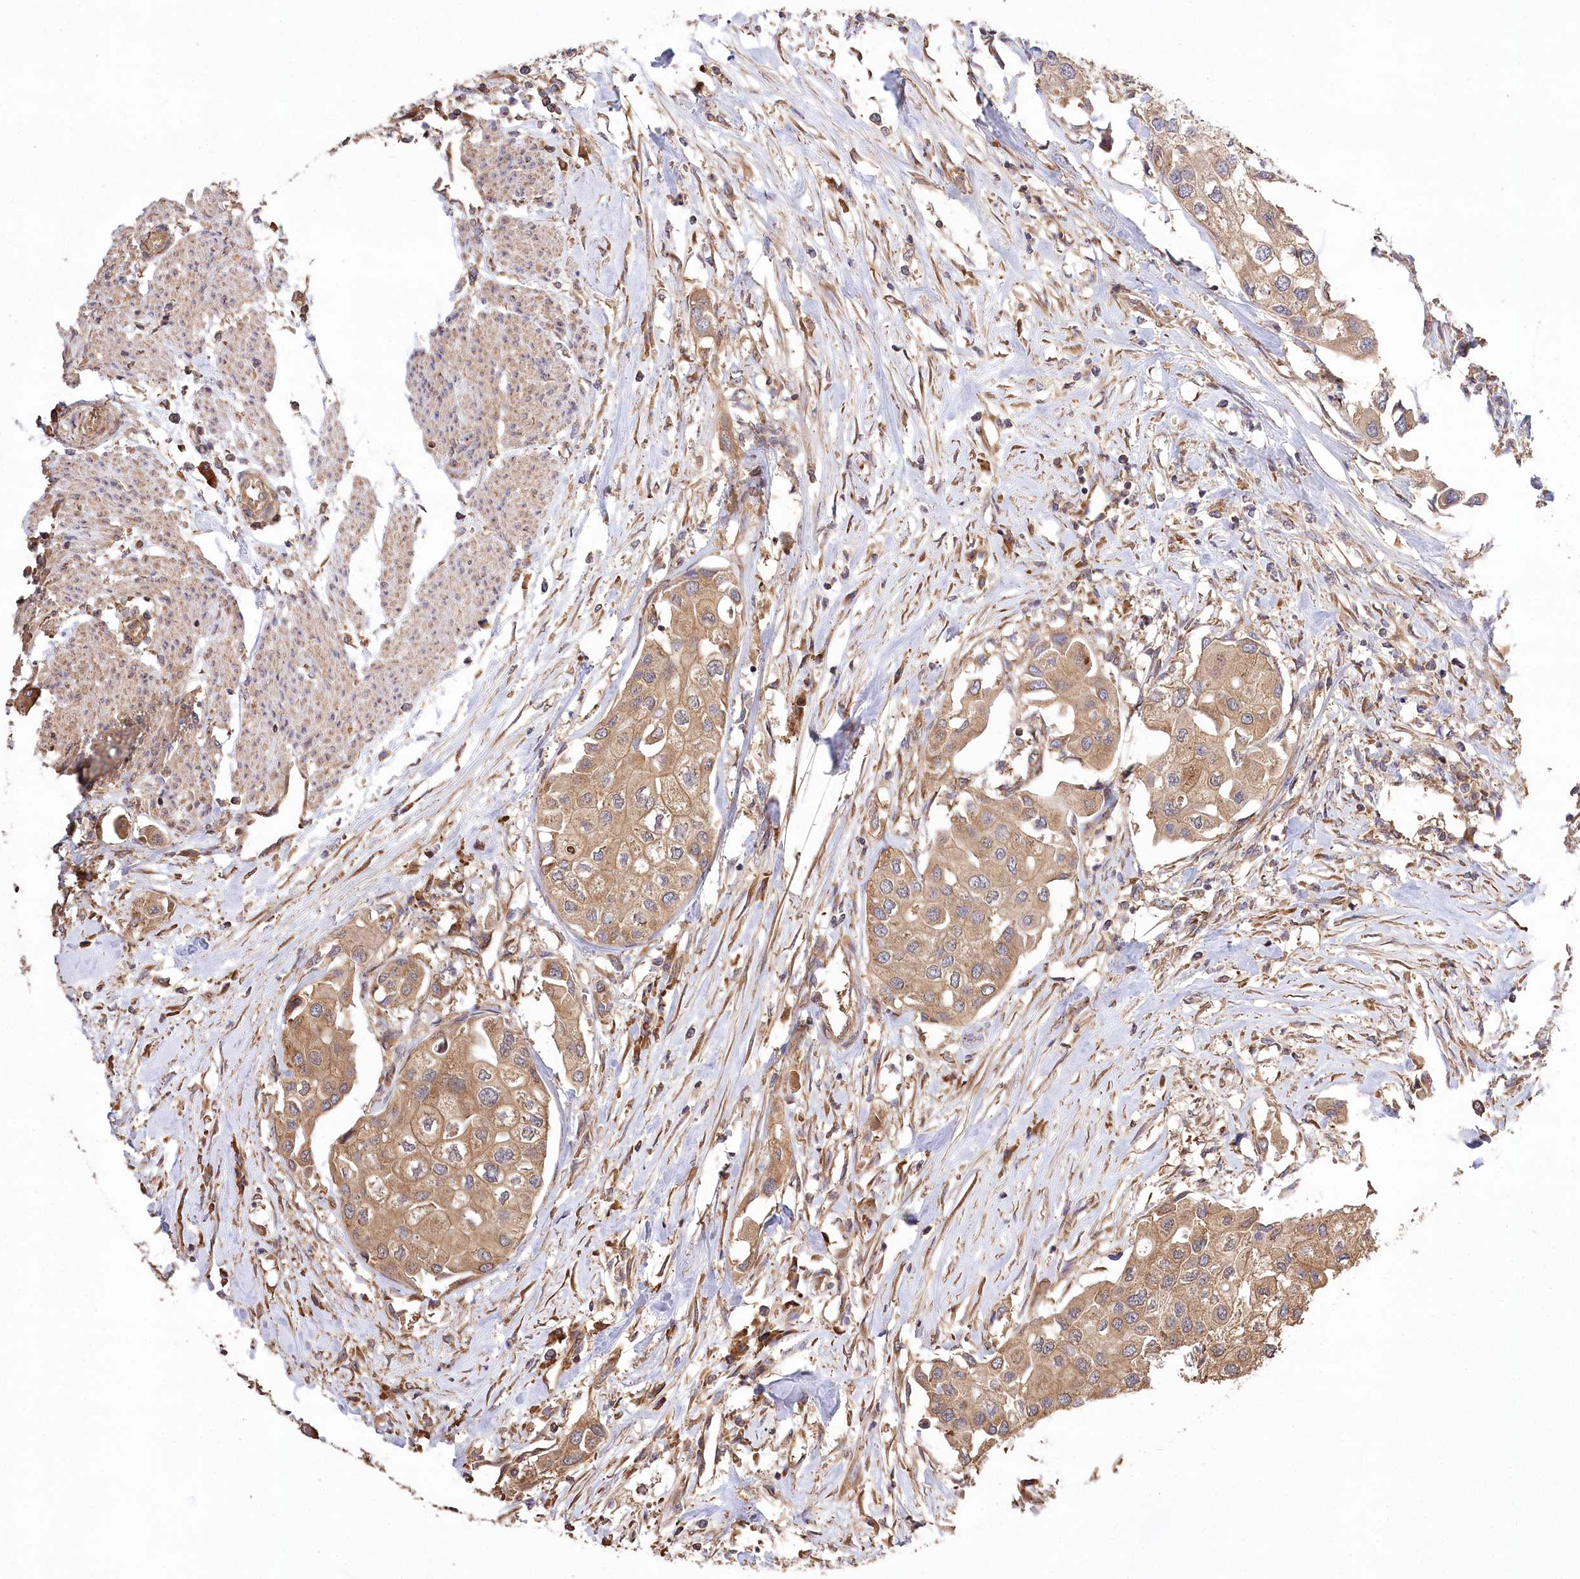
{"staining": {"intensity": "moderate", "quantity": ">75%", "location": "cytoplasmic/membranous"}, "tissue": "urothelial cancer", "cell_type": "Tumor cells", "image_type": "cancer", "snomed": [{"axis": "morphology", "description": "Urothelial carcinoma, High grade"}, {"axis": "topography", "description": "Urinary bladder"}], "caption": "IHC (DAB) staining of high-grade urothelial carcinoma reveals moderate cytoplasmic/membranous protein staining in about >75% of tumor cells.", "gene": "PRSS53", "patient": {"sex": "male", "age": 64}}